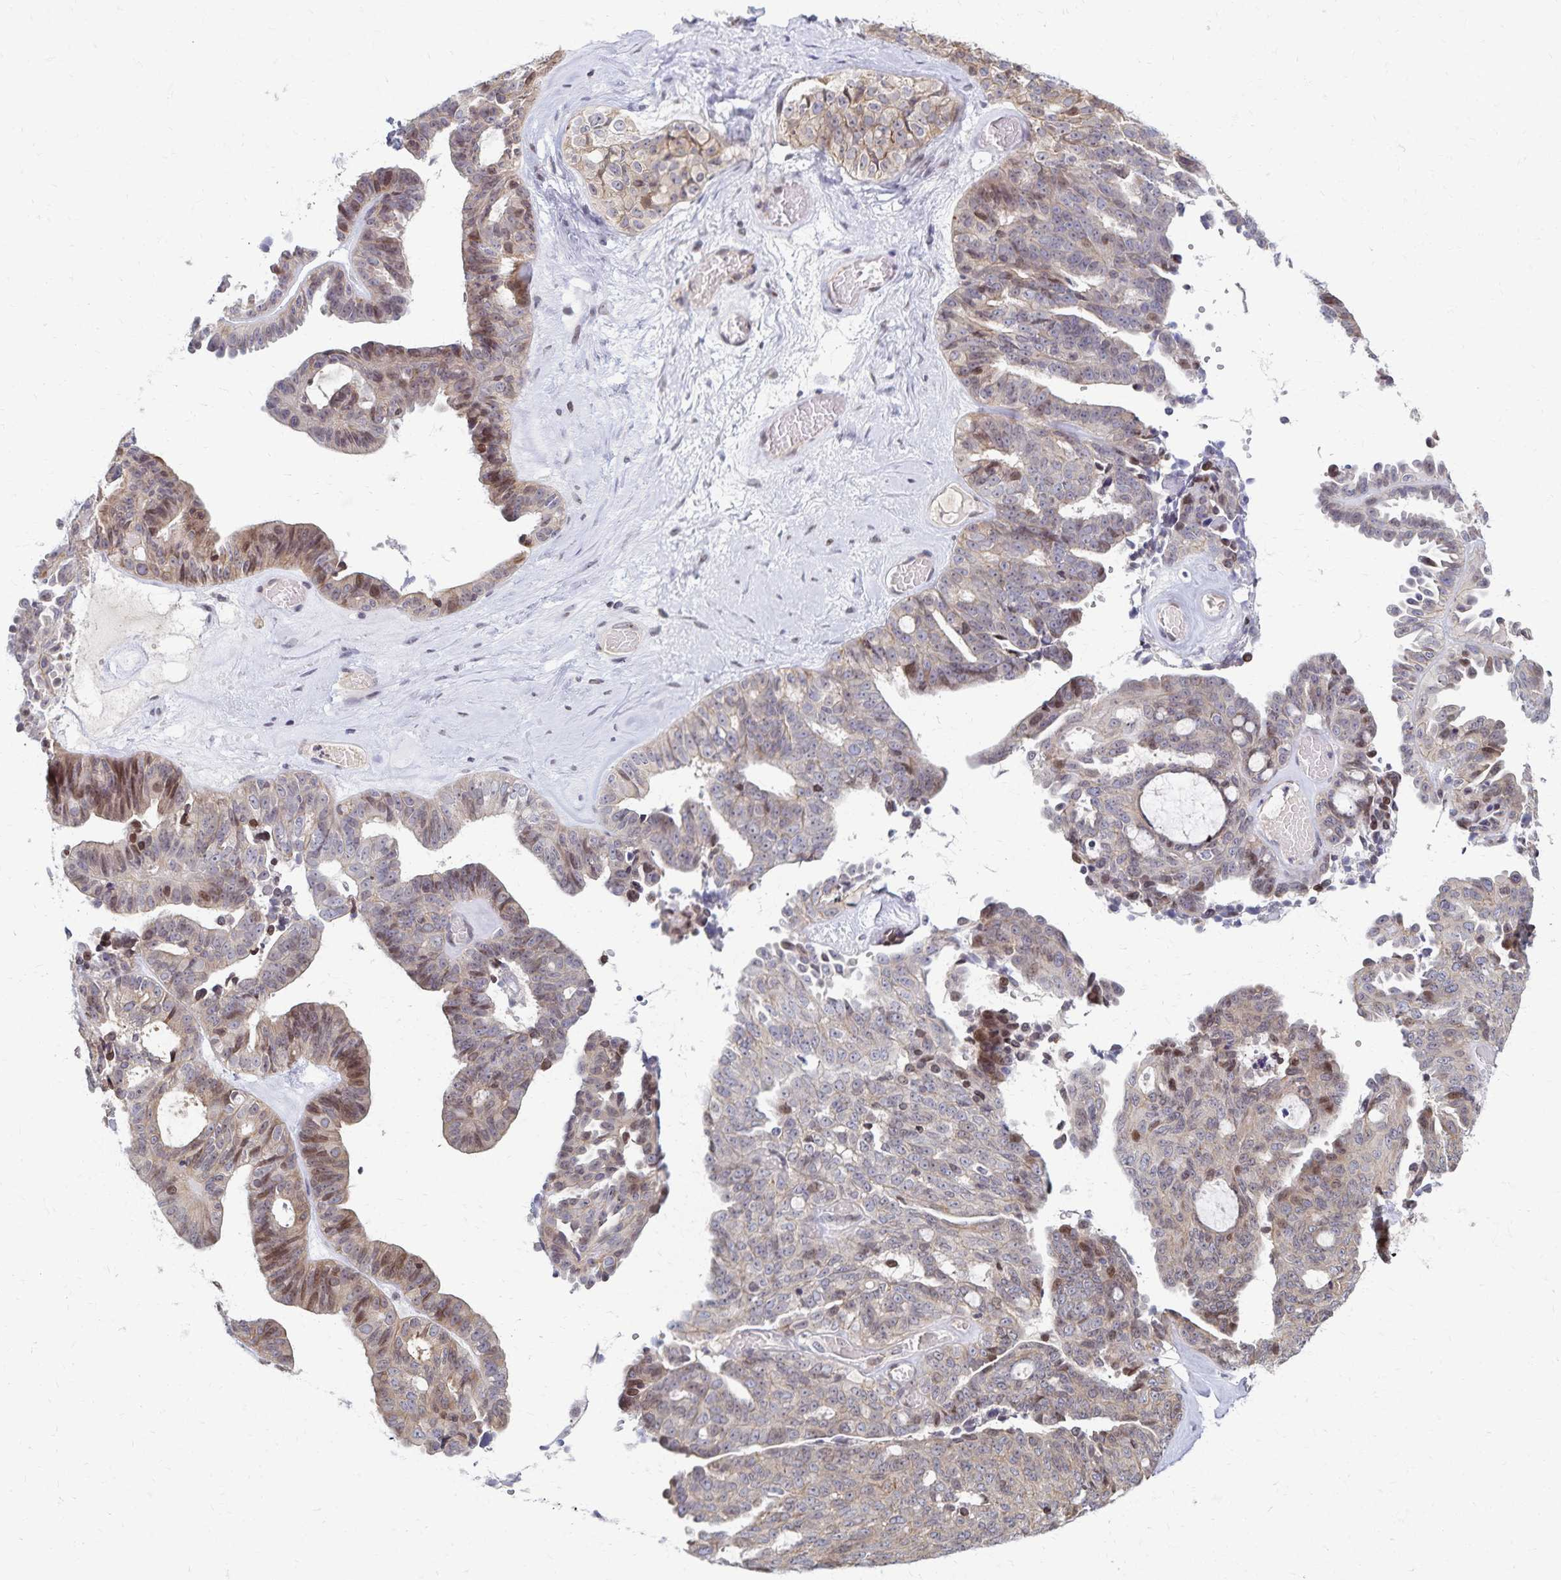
{"staining": {"intensity": "moderate", "quantity": "<25%", "location": "nuclear"}, "tissue": "ovarian cancer", "cell_type": "Tumor cells", "image_type": "cancer", "snomed": [{"axis": "morphology", "description": "Cystadenocarcinoma, serous, NOS"}, {"axis": "topography", "description": "Ovary"}], "caption": "Immunohistochemical staining of human ovarian cancer shows low levels of moderate nuclear protein expression in approximately <25% of tumor cells.", "gene": "RAB9B", "patient": {"sex": "female", "age": 71}}